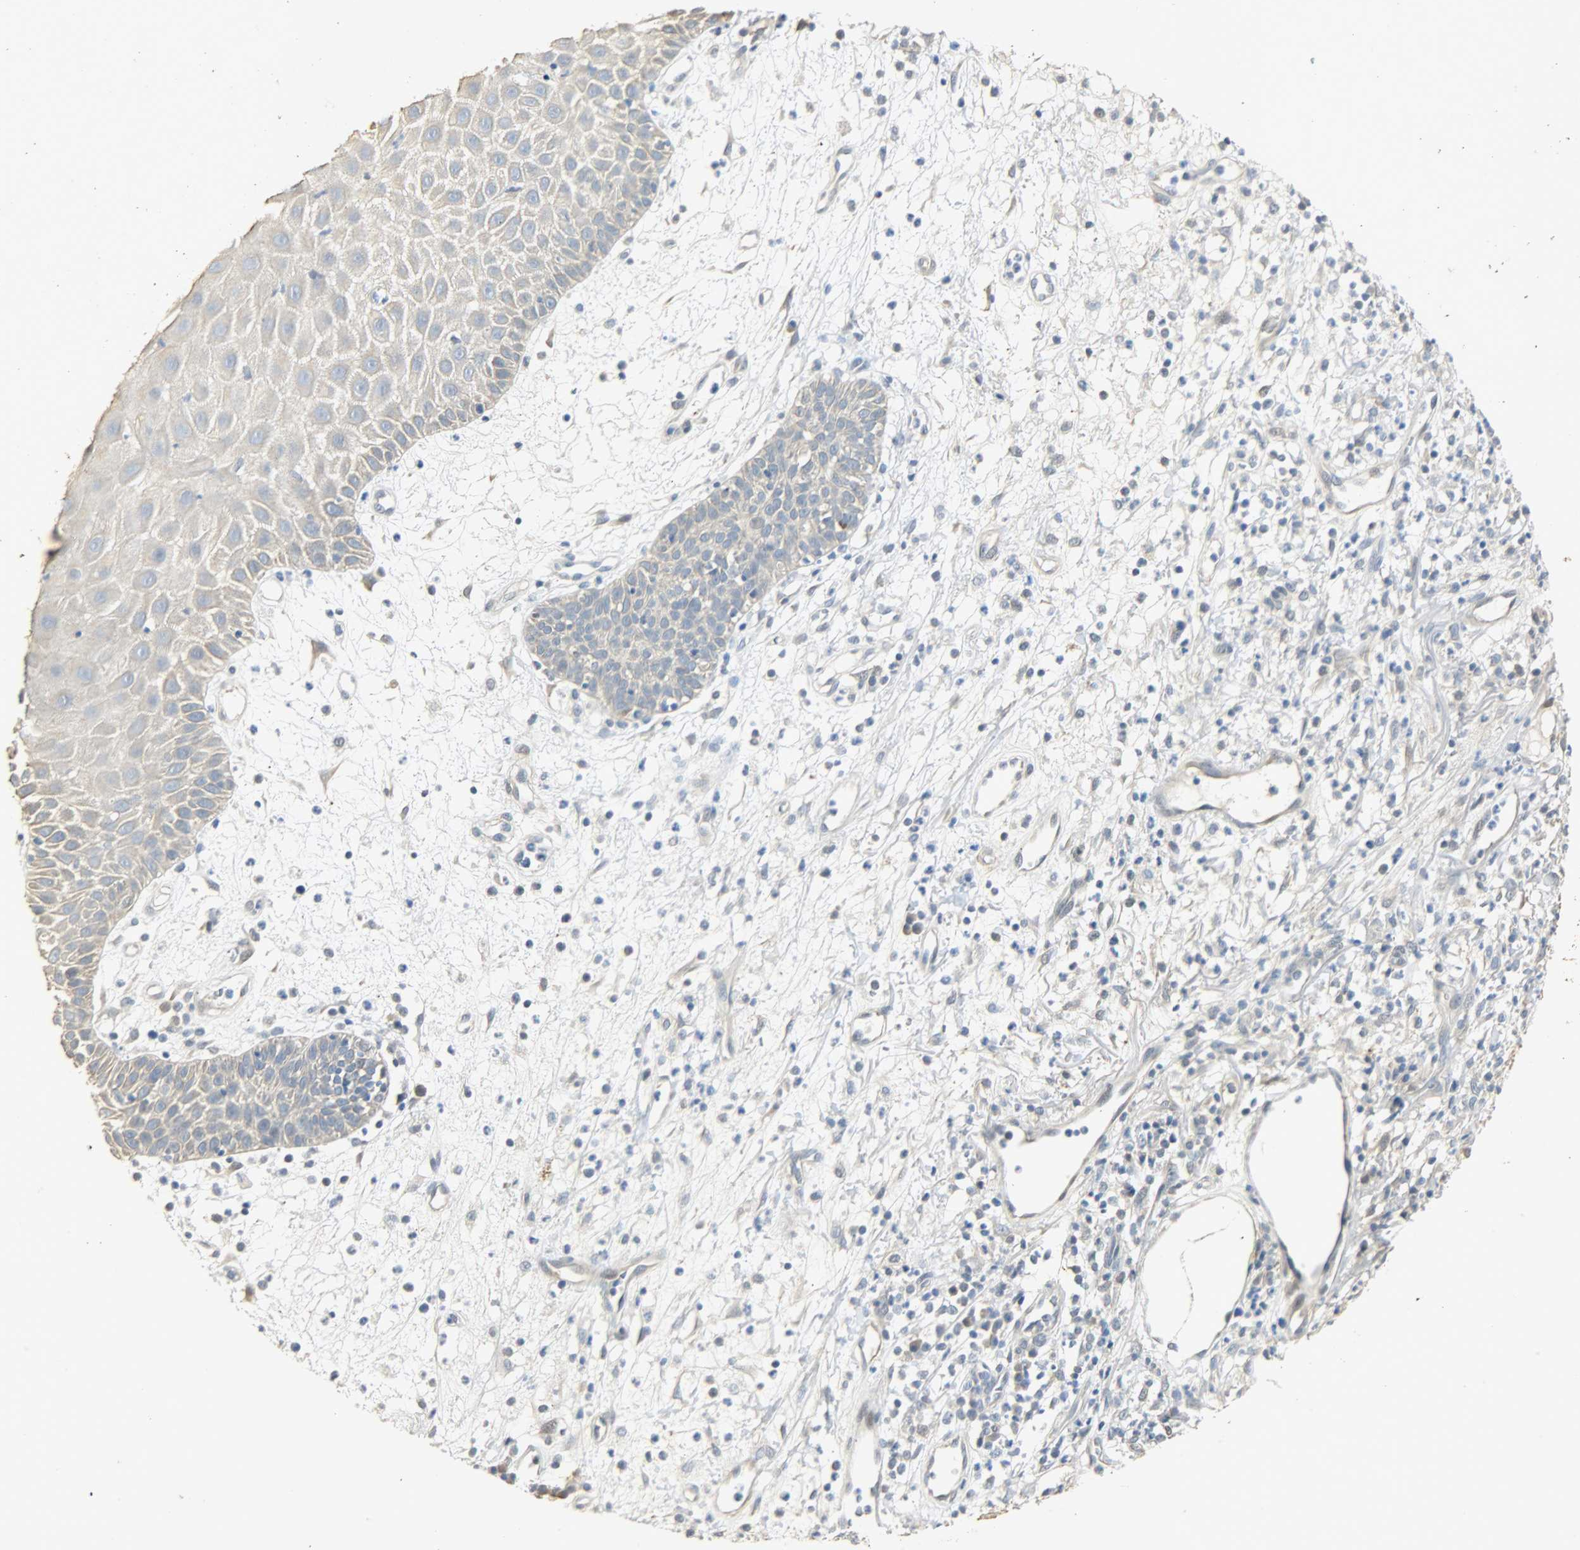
{"staining": {"intensity": "weak", "quantity": "25%-75%", "location": "cytoplasmic/membranous"}, "tissue": "skin cancer", "cell_type": "Tumor cells", "image_type": "cancer", "snomed": [{"axis": "morphology", "description": "Squamous cell carcinoma, NOS"}, {"axis": "topography", "description": "Skin"}], "caption": "This histopathology image shows immunohistochemistry (IHC) staining of human skin squamous cell carcinoma, with low weak cytoplasmic/membranous positivity in about 25%-75% of tumor cells.", "gene": "USP13", "patient": {"sex": "female", "age": 78}}